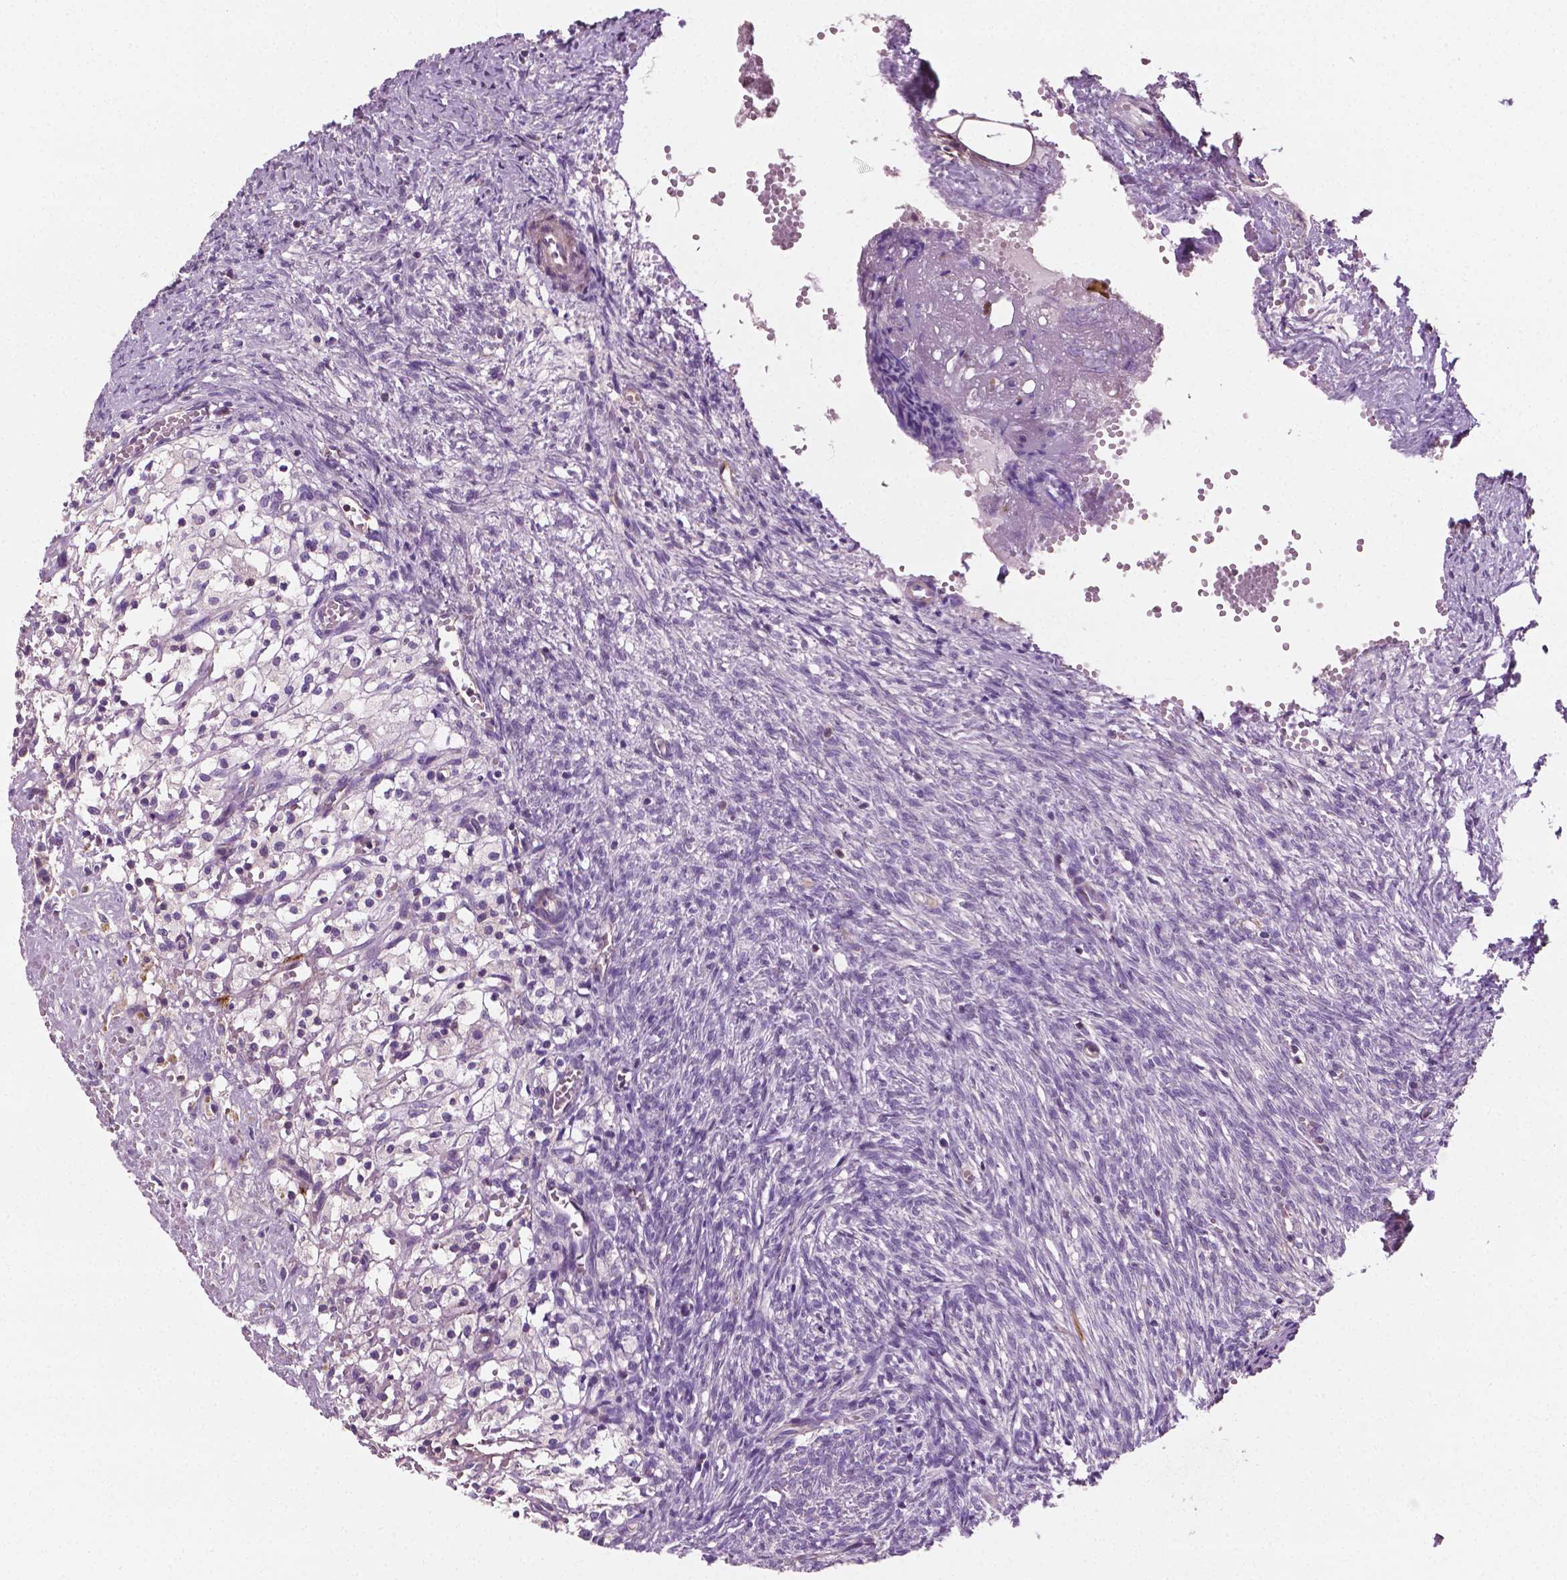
{"staining": {"intensity": "weak", "quantity": ">75%", "location": "cytoplasmic/membranous"}, "tissue": "ovary", "cell_type": "Follicle cells", "image_type": "normal", "snomed": [{"axis": "morphology", "description": "Normal tissue, NOS"}, {"axis": "topography", "description": "Ovary"}], "caption": "Immunohistochemical staining of benign human ovary displays low levels of weak cytoplasmic/membranous expression in about >75% of follicle cells. Using DAB (3,3'-diaminobenzidine) (brown) and hematoxylin (blue) stains, captured at high magnification using brightfield microscopy.", "gene": "PTX3", "patient": {"sex": "female", "age": 46}}